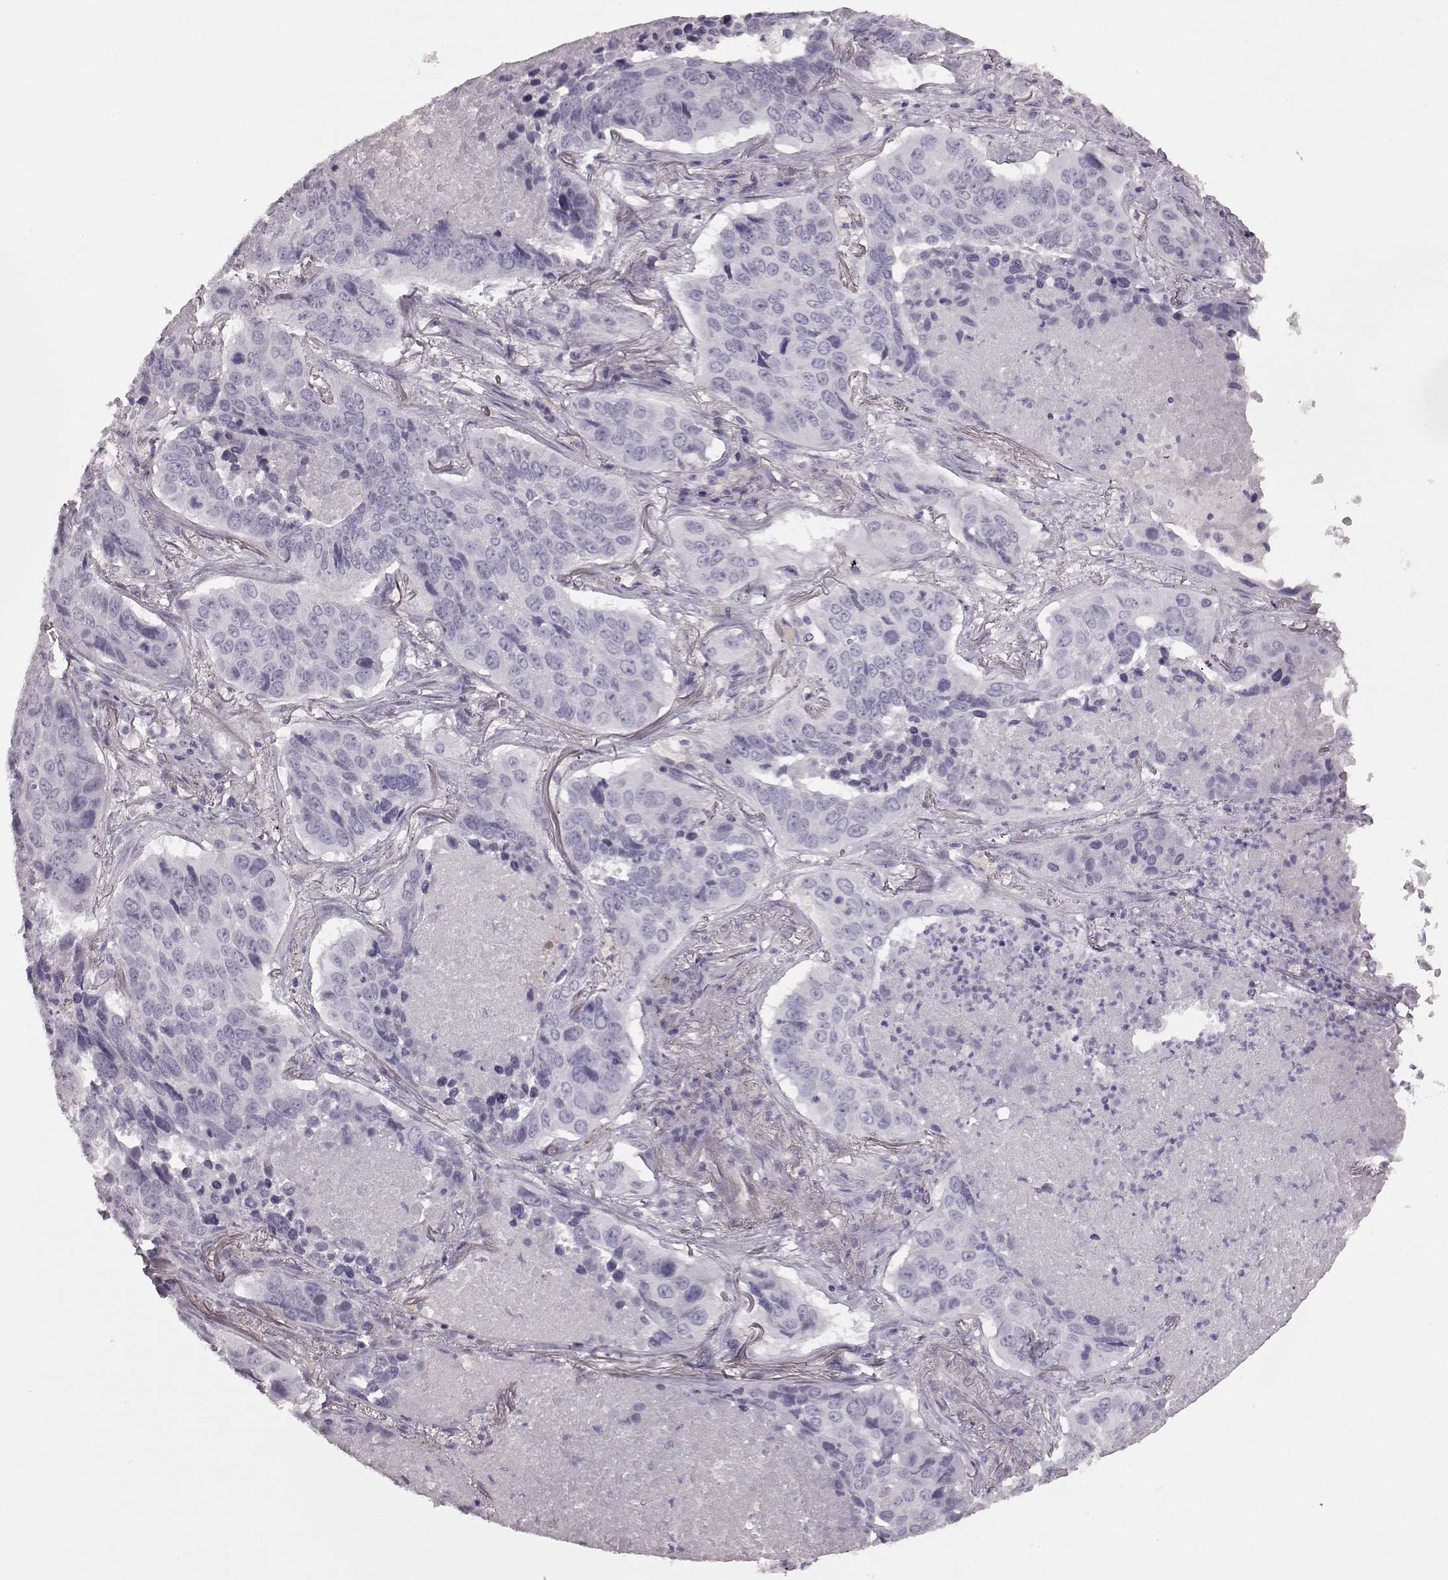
{"staining": {"intensity": "negative", "quantity": "none", "location": "none"}, "tissue": "lung cancer", "cell_type": "Tumor cells", "image_type": "cancer", "snomed": [{"axis": "morphology", "description": "Normal tissue, NOS"}, {"axis": "morphology", "description": "Squamous cell carcinoma, NOS"}, {"axis": "topography", "description": "Bronchus"}, {"axis": "topography", "description": "Lung"}], "caption": "Immunohistochemical staining of human lung cancer (squamous cell carcinoma) reveals no significant staining in tumor cells.", "gene": "CRYBA2", "patient": {"sex": "male", "age": 64}}